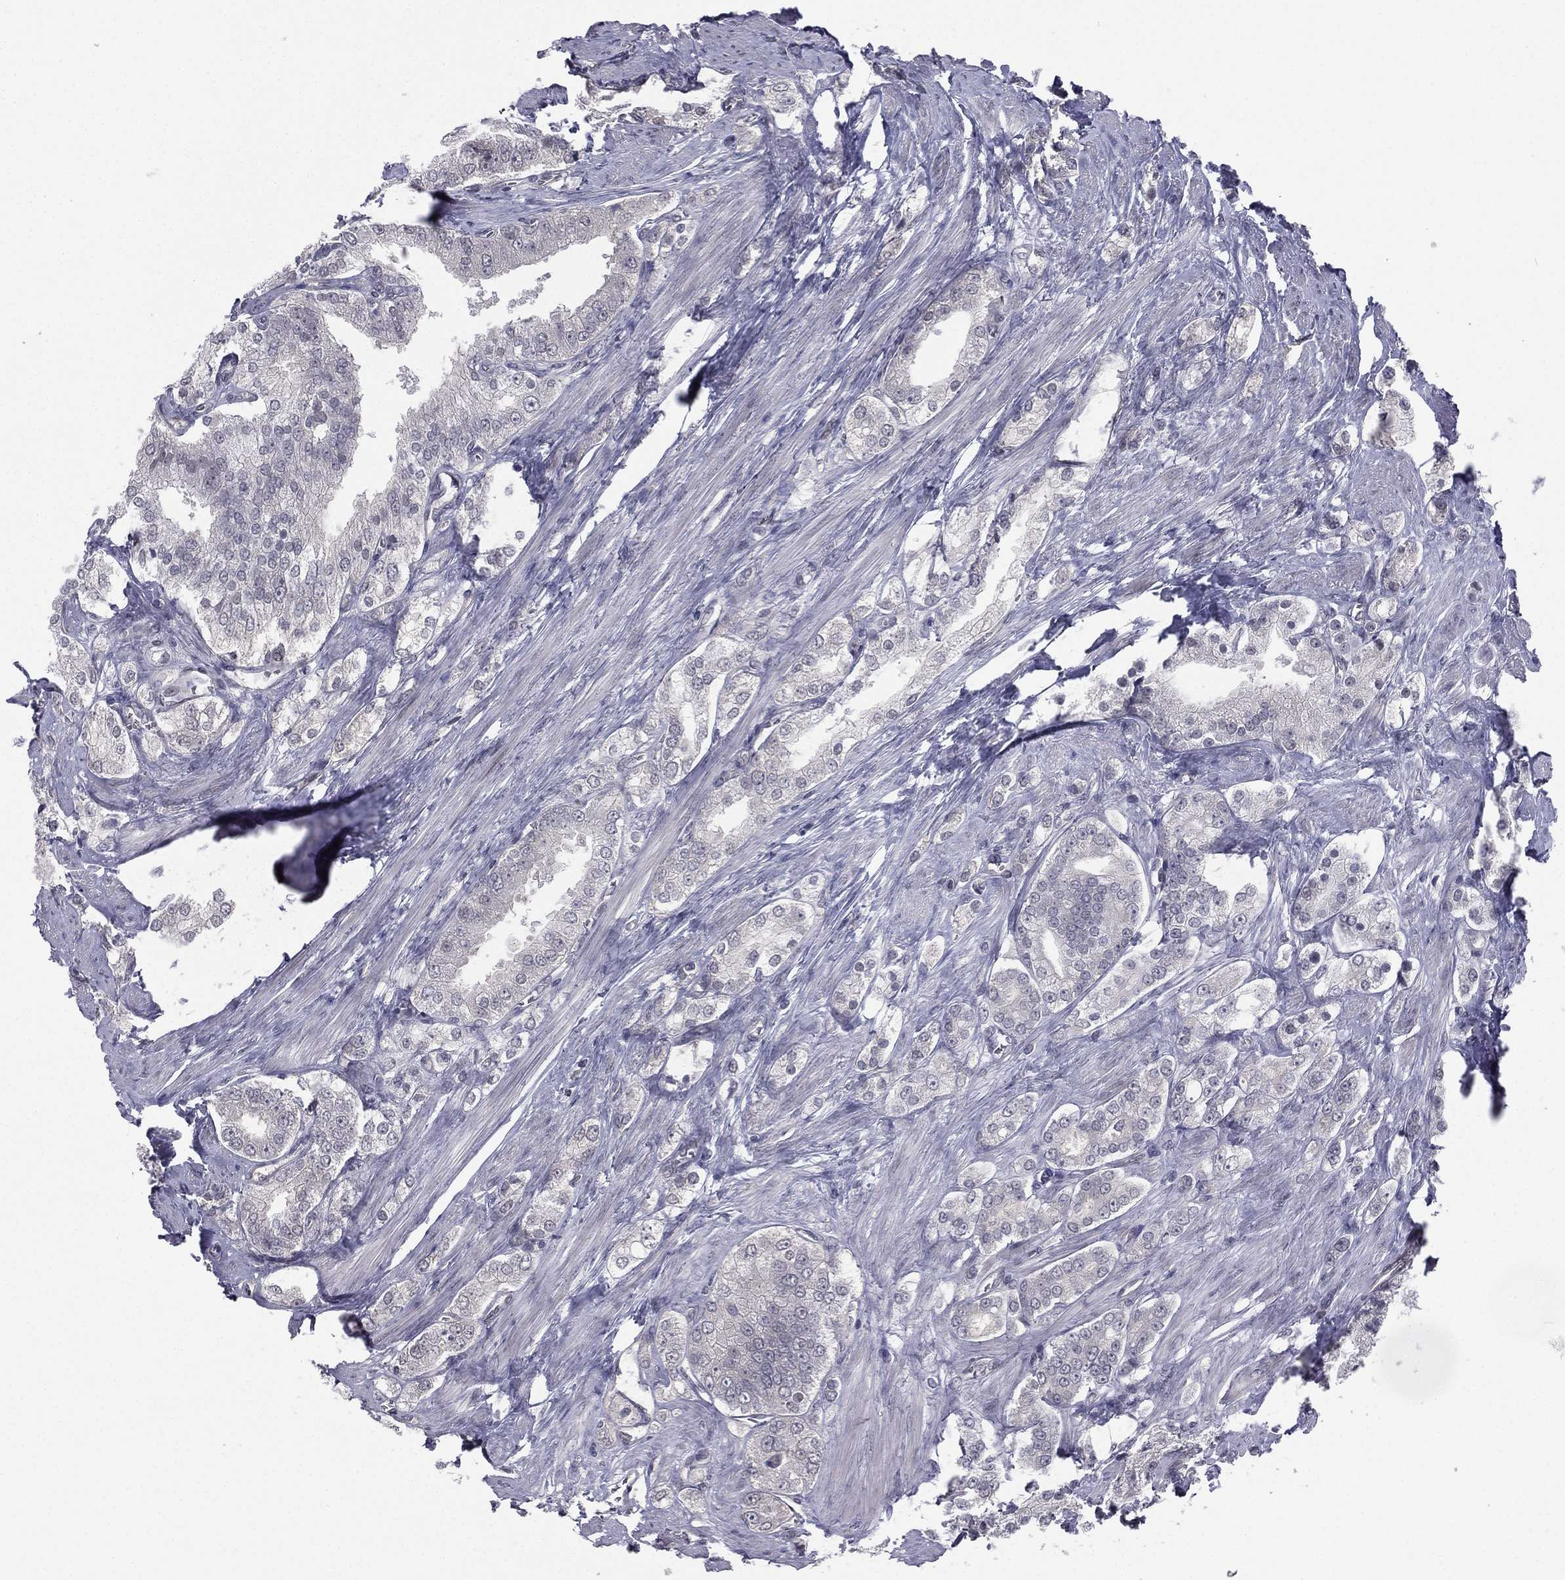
{"staining": {"intensity": "negative", "quantity": "none", "location": "none"}, "tissue": "prostate cancer", "cell_type": "Tumor cells", "image_type": "cancer", "snomed": [{"axis": "morphology", "description": "Adenocarcinoma, NOS"}, {"axis": "topography", "description": "Prostate and seminal vesicle, NOS"}, {"axis": "topography", "description": "Prostate"}], "caption": "An image of human prostate adenocarcinoma is negative for staining in tumor cells. (DAB (3,3'-diaminobenzidine) immunohistochemistry (IHC), high magnification).", "gene": "ACTRT2", "patient": {"sex": "male", "age": 67}}